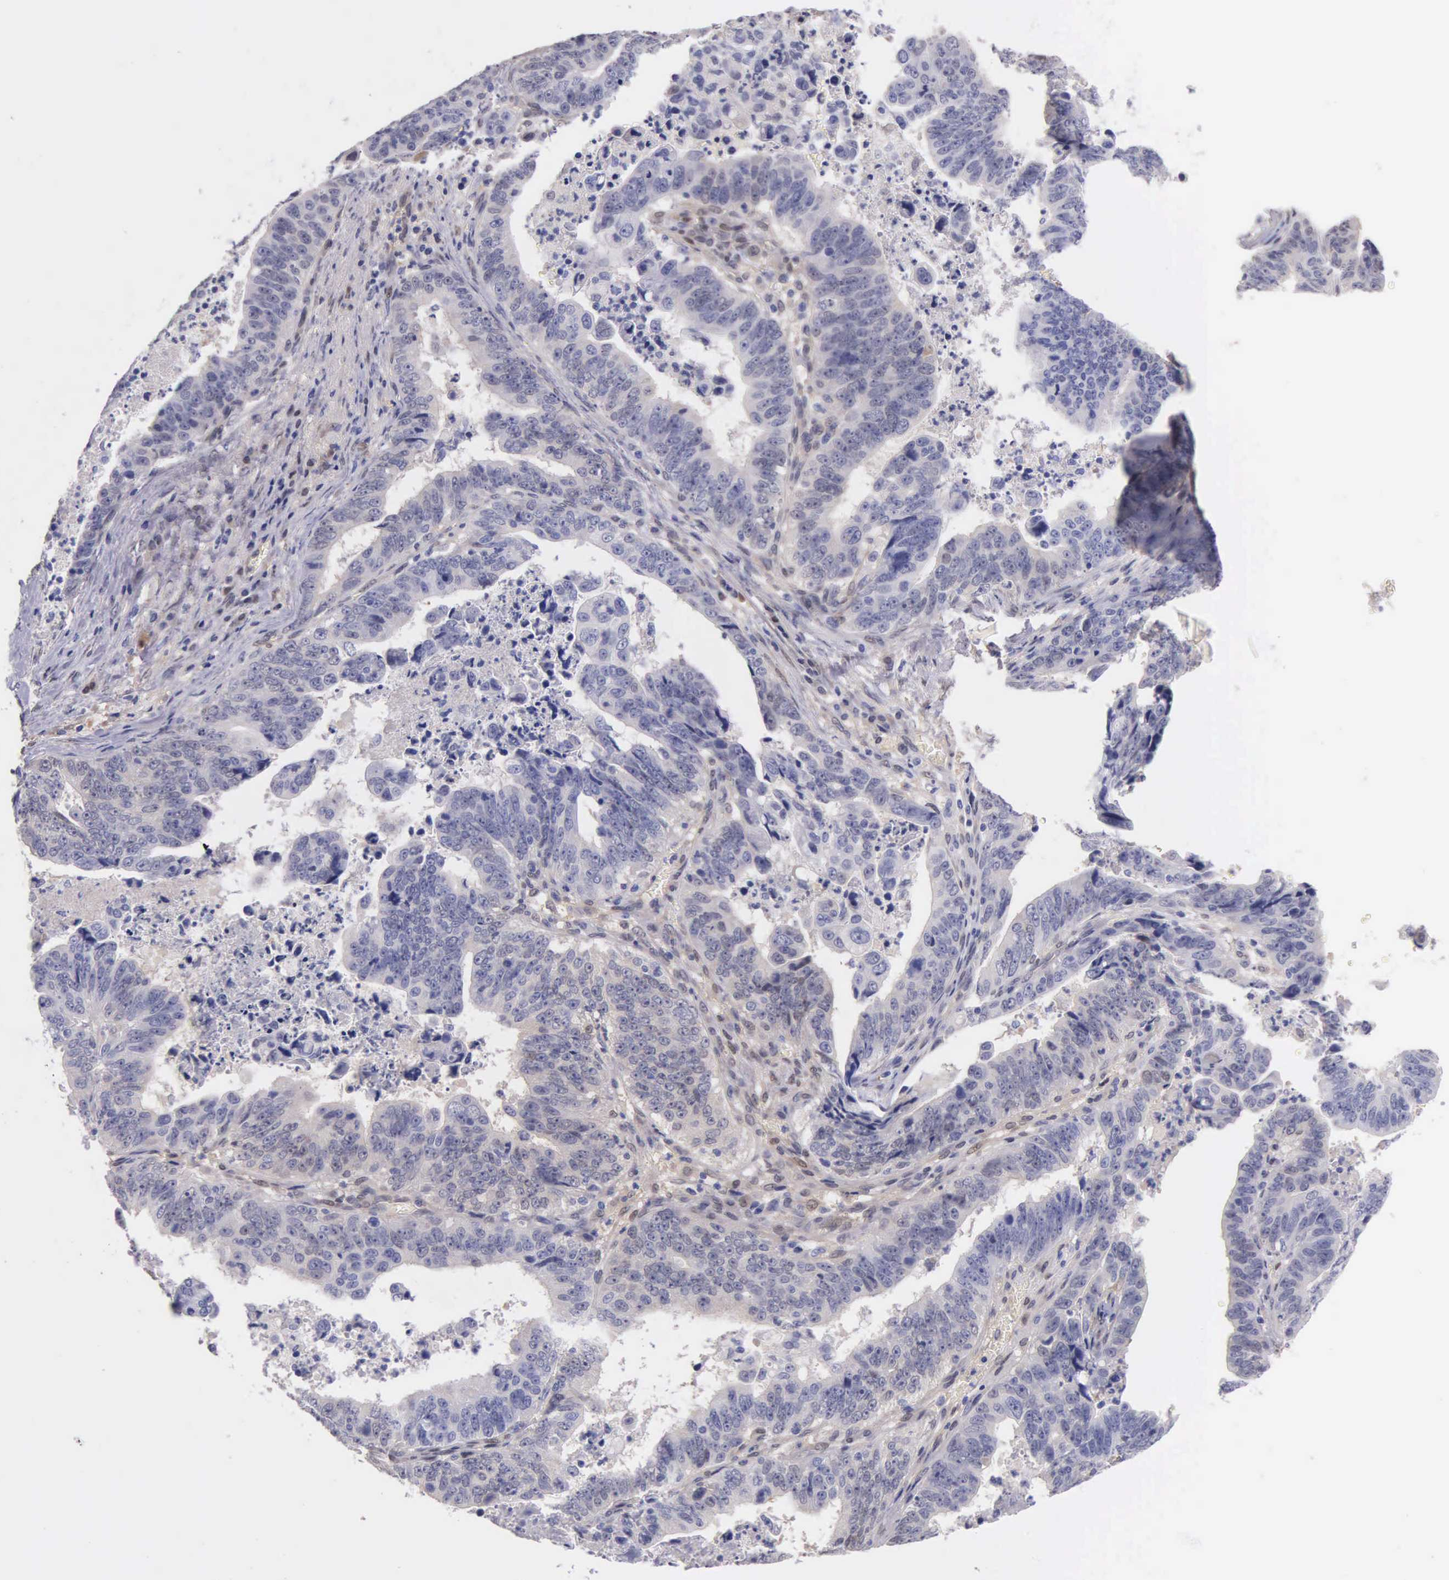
{"staining": {"intensity": "negative", "quantity": "none", "location": "none"}, "tissue": "stomach cancer", "cell_type": "Tumor cells", "image_type": "cancer", "snomed": [{"axis": "morphology", "description": "Adenocarcinoma, NOS"}, {"axis": "topography", "description": "Stomach, upper"}], "caption": "An IHC micrograph of stomach cancer is shown. There is no staining in tumor cells of stomach cancer.", "gene": "GSTT2", "patient": {"sex": "female", "age": 50}}